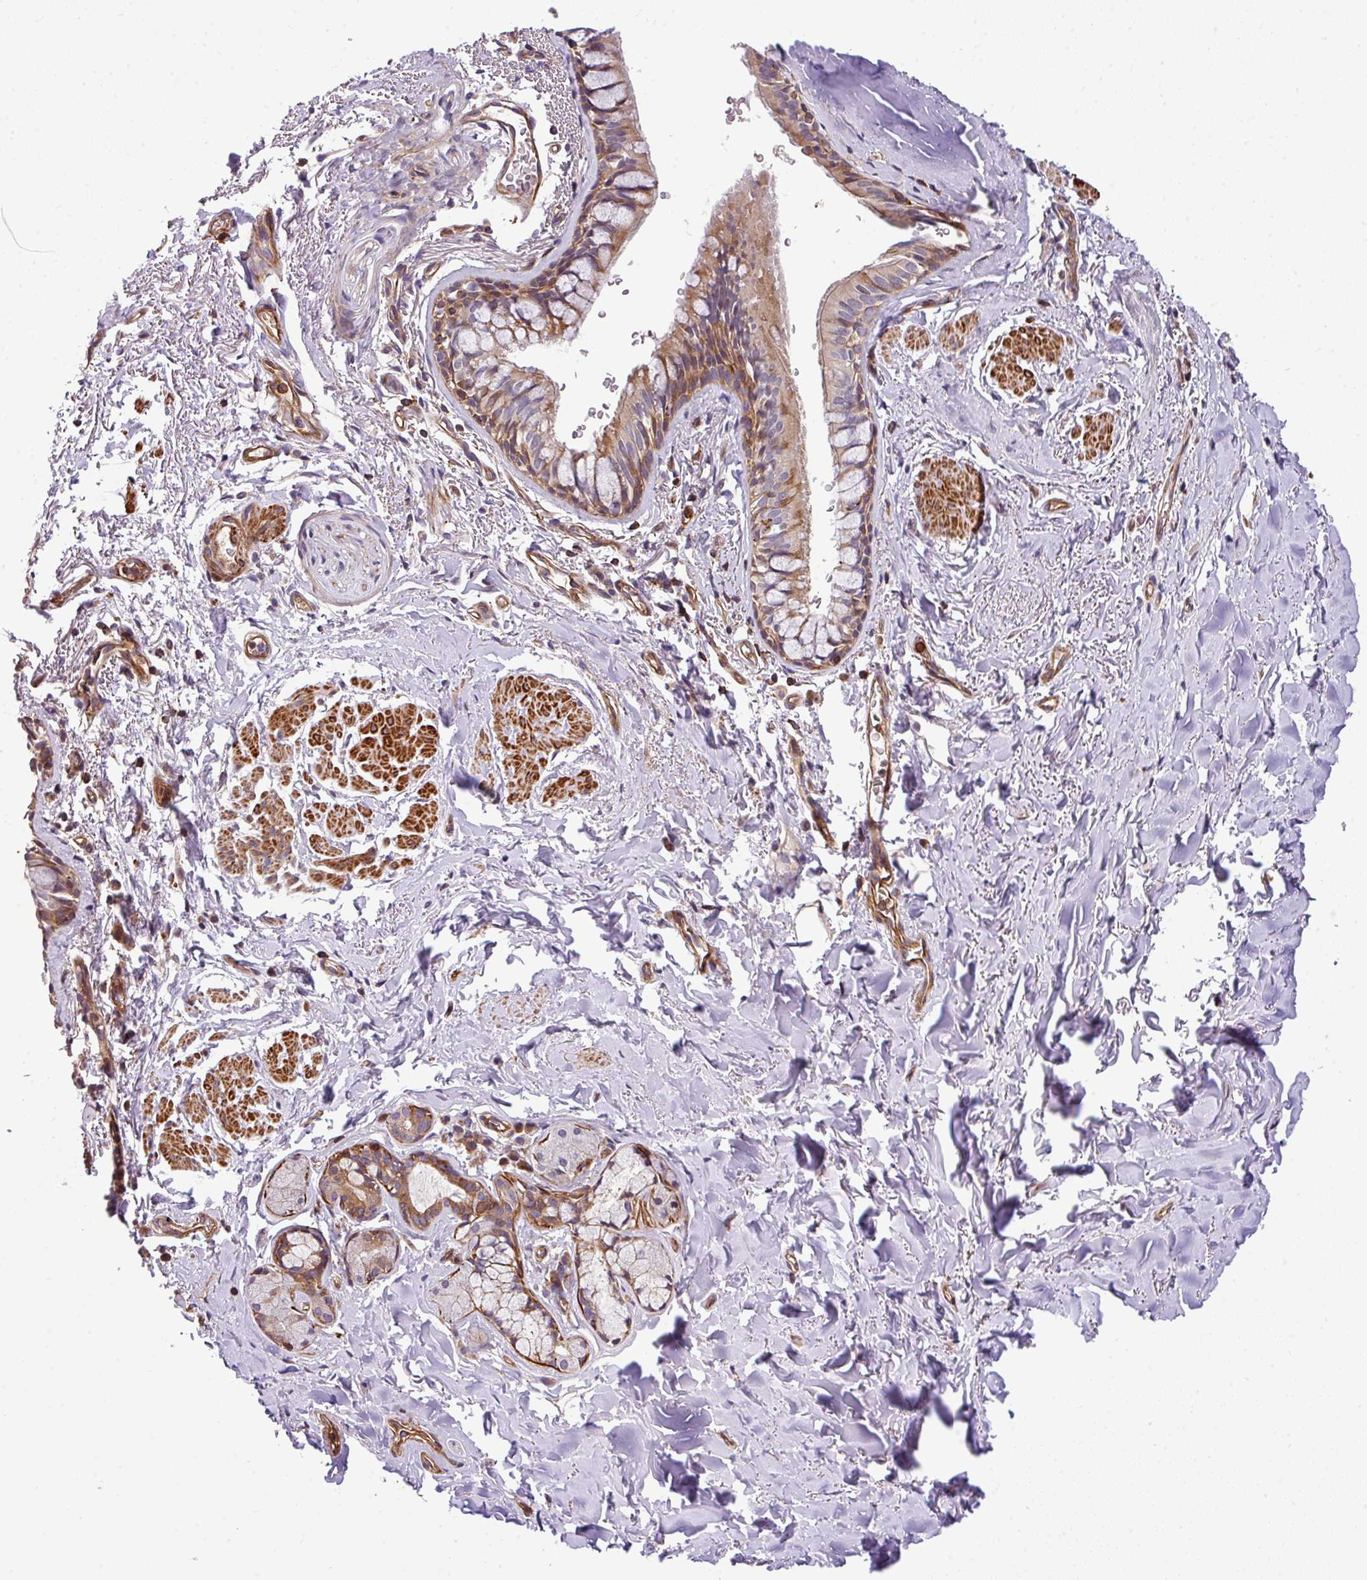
{"staining": {"intensity": "moderate", "quantity": "25%-75%", "location": "cytoplasmic/membranous"}, "tissue": "bronchus", "cell_type": "Respiratory epithelial cells", "image_type": "normal", "snomed": [{"axis": "morphology", "description": "Normal tissue, NOS"}, {"axis": "topography", "description": "Bronchus"}], "caption": "Immunohistochemistry (DAB (3,3'-diaminobenzidine)) staining of benign bronchus reveals moderate cytoplasmic/membranous protein positivity in approximately 25%-75% of respiratory epithelial cells. (brown staining indicates protein expression, while blue staining denotes nuclei).", "gene": "CASS4", "patient": {"sex": "male", "age": 67}}